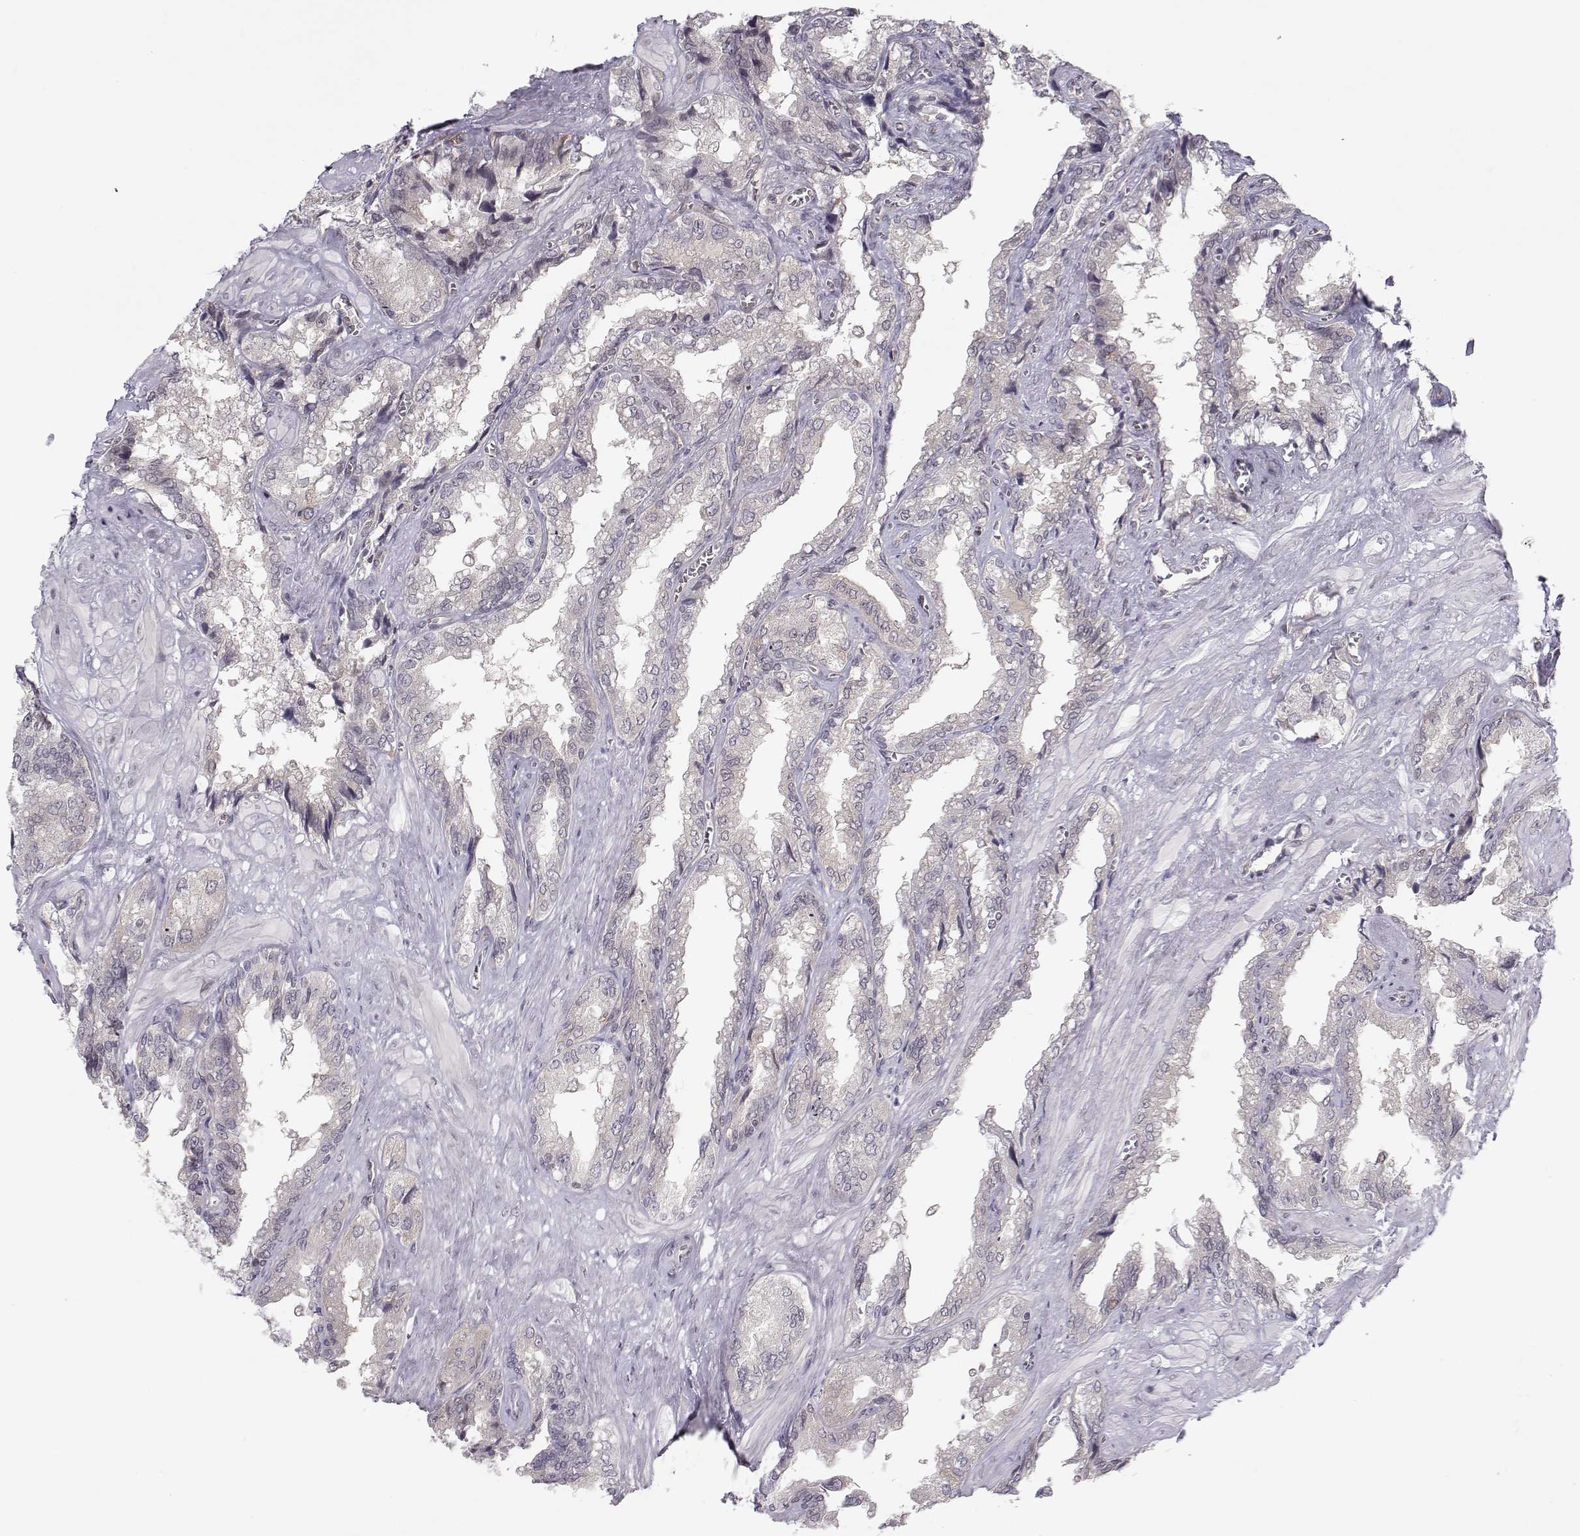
{"staining": {"intensity": "weak", "quantity": "25%-75%", "location": "cytoplasmic/membranous"}, "tissue": "seminal vesicle", "cell_type": "Glandular cells", "image_type": "normal", "snomed": [{"axis": "morphology", "description": "Normal tissue, NOS"}, {"axis": "topography", "description": "Seminal veicle"}], "caption": "Glandular cells demonstrate low levels of weak cytoplasmic/membranous positivity in approximately 25%-75% of cells in normal seminal vesicle.", "gene": "KIF13B", "patient": {"sex": "male", "age": 67}}